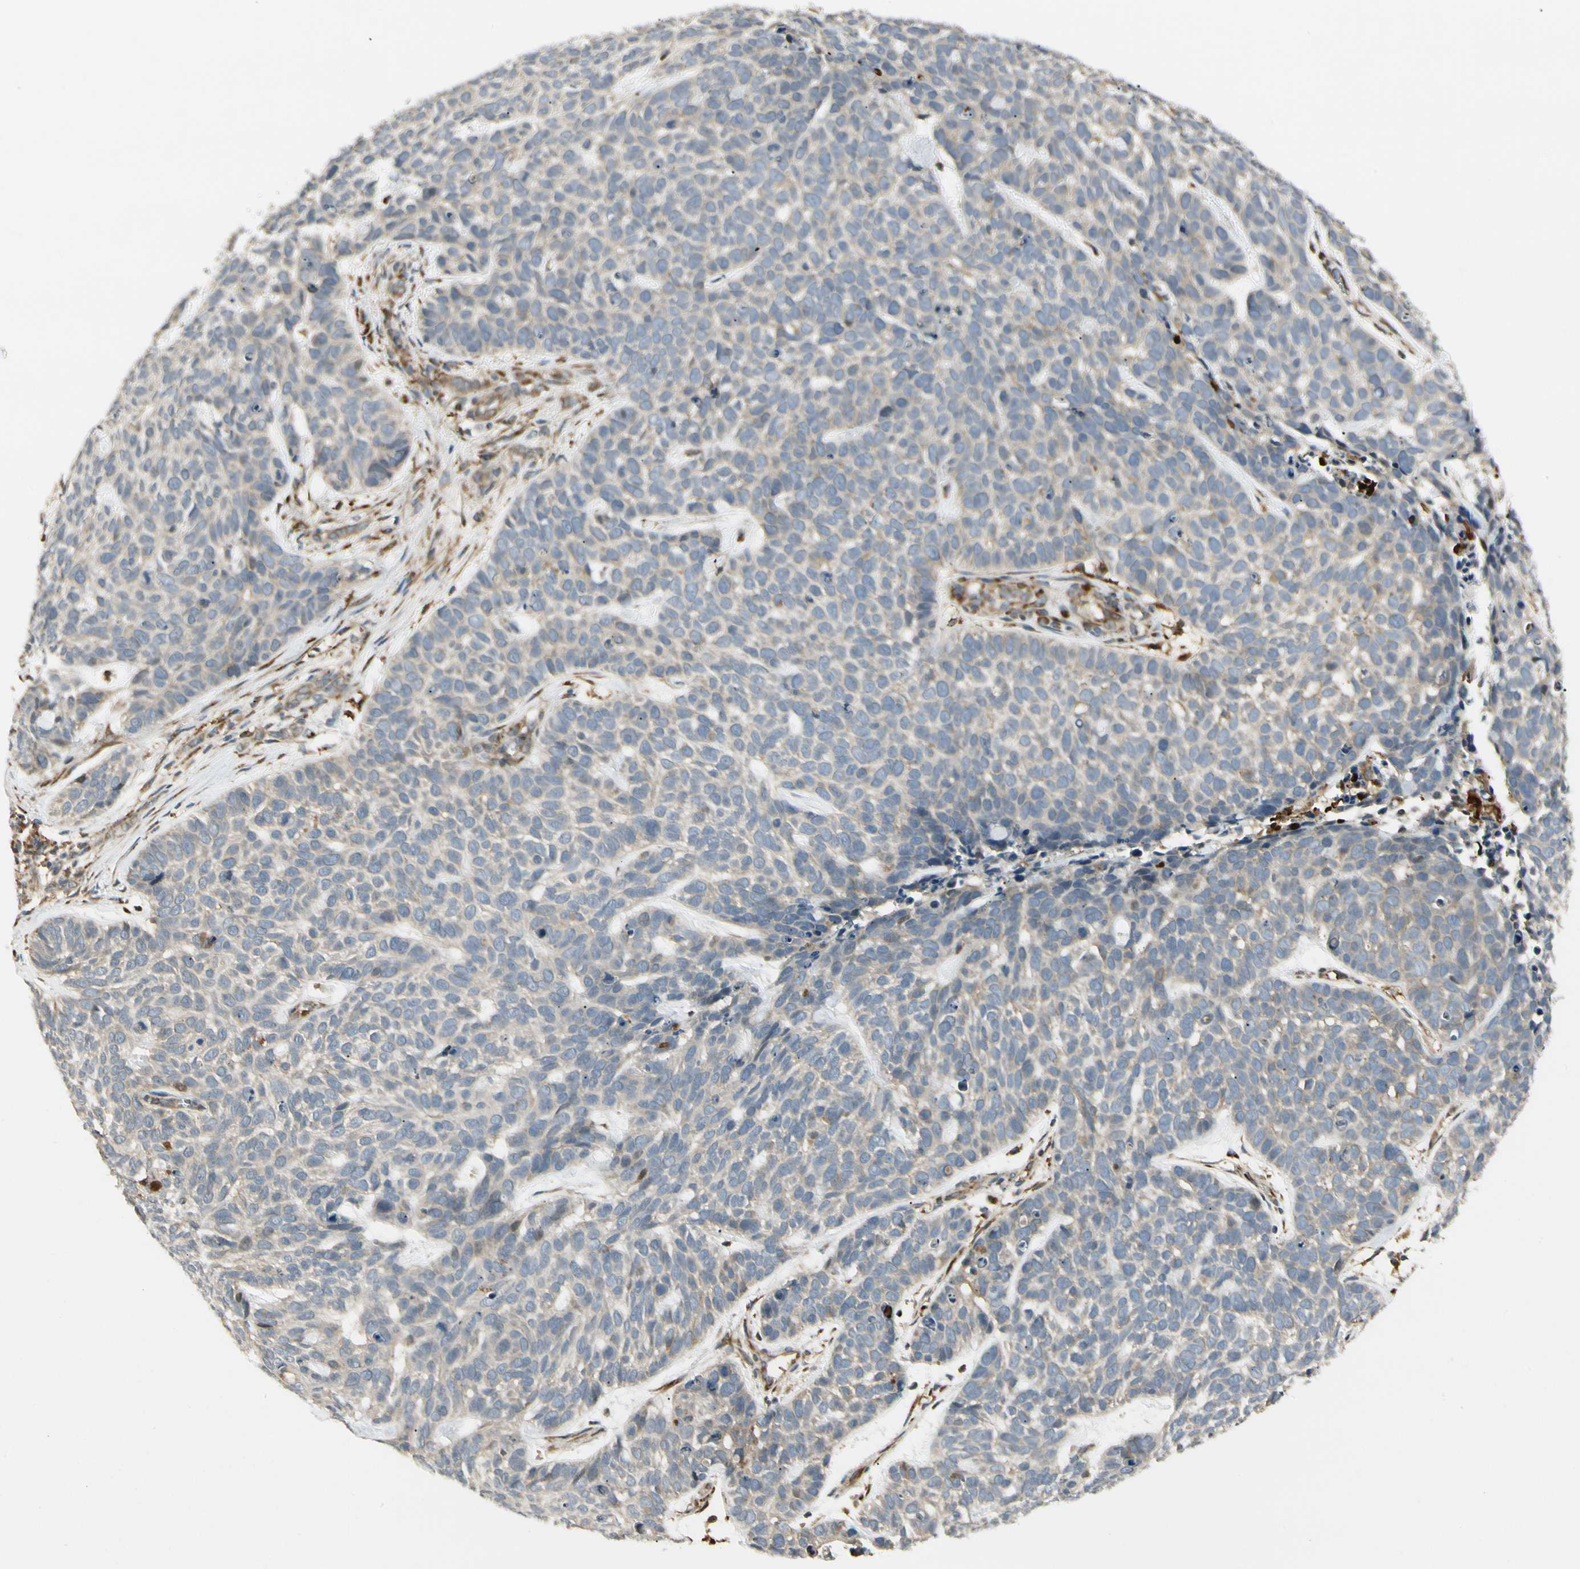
{"staining": {"intensity": "negative", "quantity": "none", "location": "none"}, "tissue": "skin cancer", "cell_type": "Tumor cells", "image_type": "cancer", "snomed": [{"axis": "morphology", "description": "Basal cell carcinoma"}, {"axis": "topography", "description": "Skin"}], "caption": "DAB immunohistochemical staining of human basal cell carcinoma (skin) shows no significant staining in tumor cells. The staining is performed using DAB brown chromogen with nuclei counter-stained in using hematoxylin.", "gene": "FNDC3B", "patient": {"sex": "male", "age": 87}}